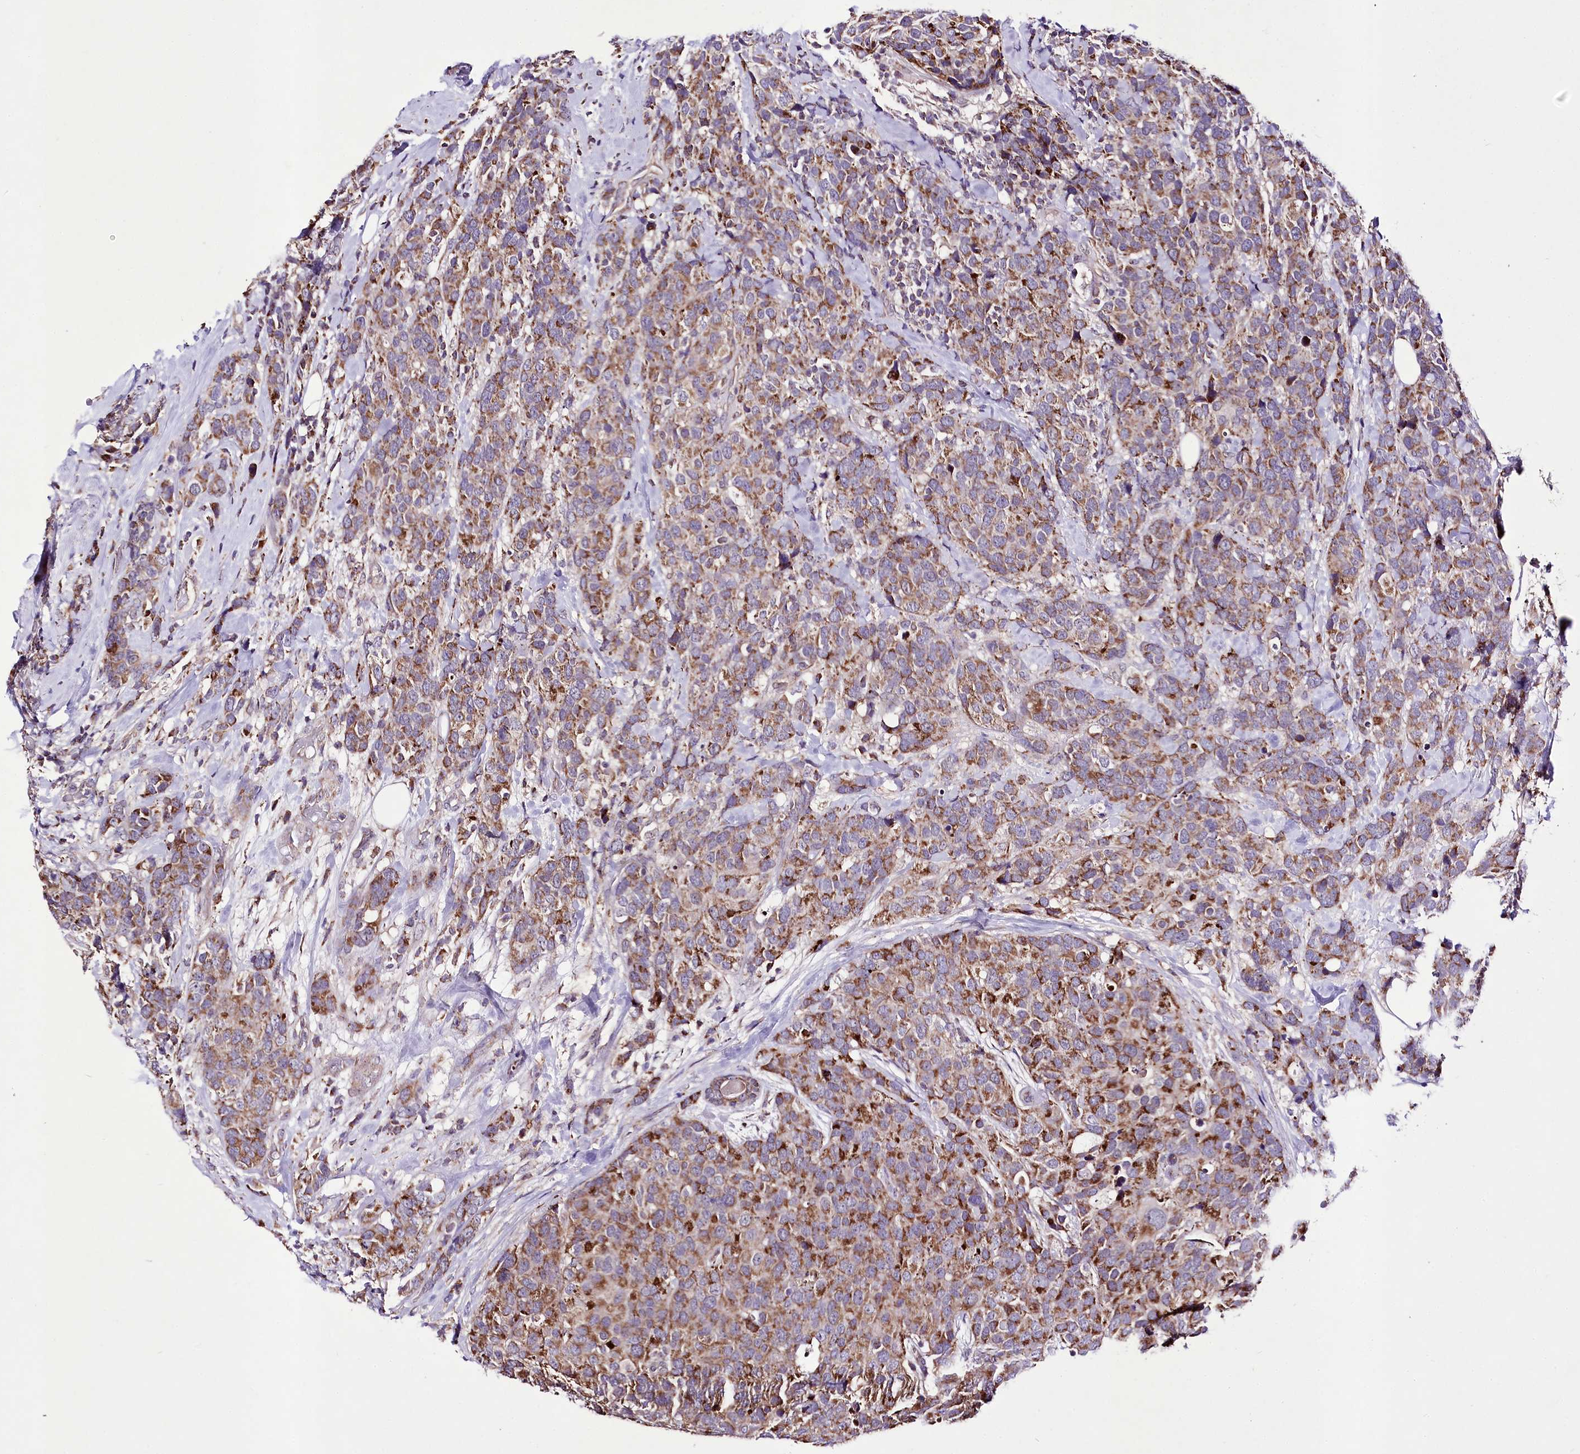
{"staining": {"intensity": "moderate", "quantity": ">75%", "location": "cytoplasmic/membranous"}, "tissue": "breast cancer", "cell_type": "Tumor cells", "image_type": "cancer", "snomed": [{"axis": "morphology", "description": "Lobular carcinoma"}, {"axis": "topography", "description": "Breast"}], "caption": "Immunohistochemistry (IHC) micrograph of neoplastic tissue: human breast cancer (lobular carcinoma) stained using immunohistochemistry reveals medium levels of moderate protein expression localized specifically in the cytoplasmic/membranous of tumor cells, appearing as a cytoplasmic/membranous brown color.", "gene": "ATE1", "patient": {"sex": "female", "age": 59}}